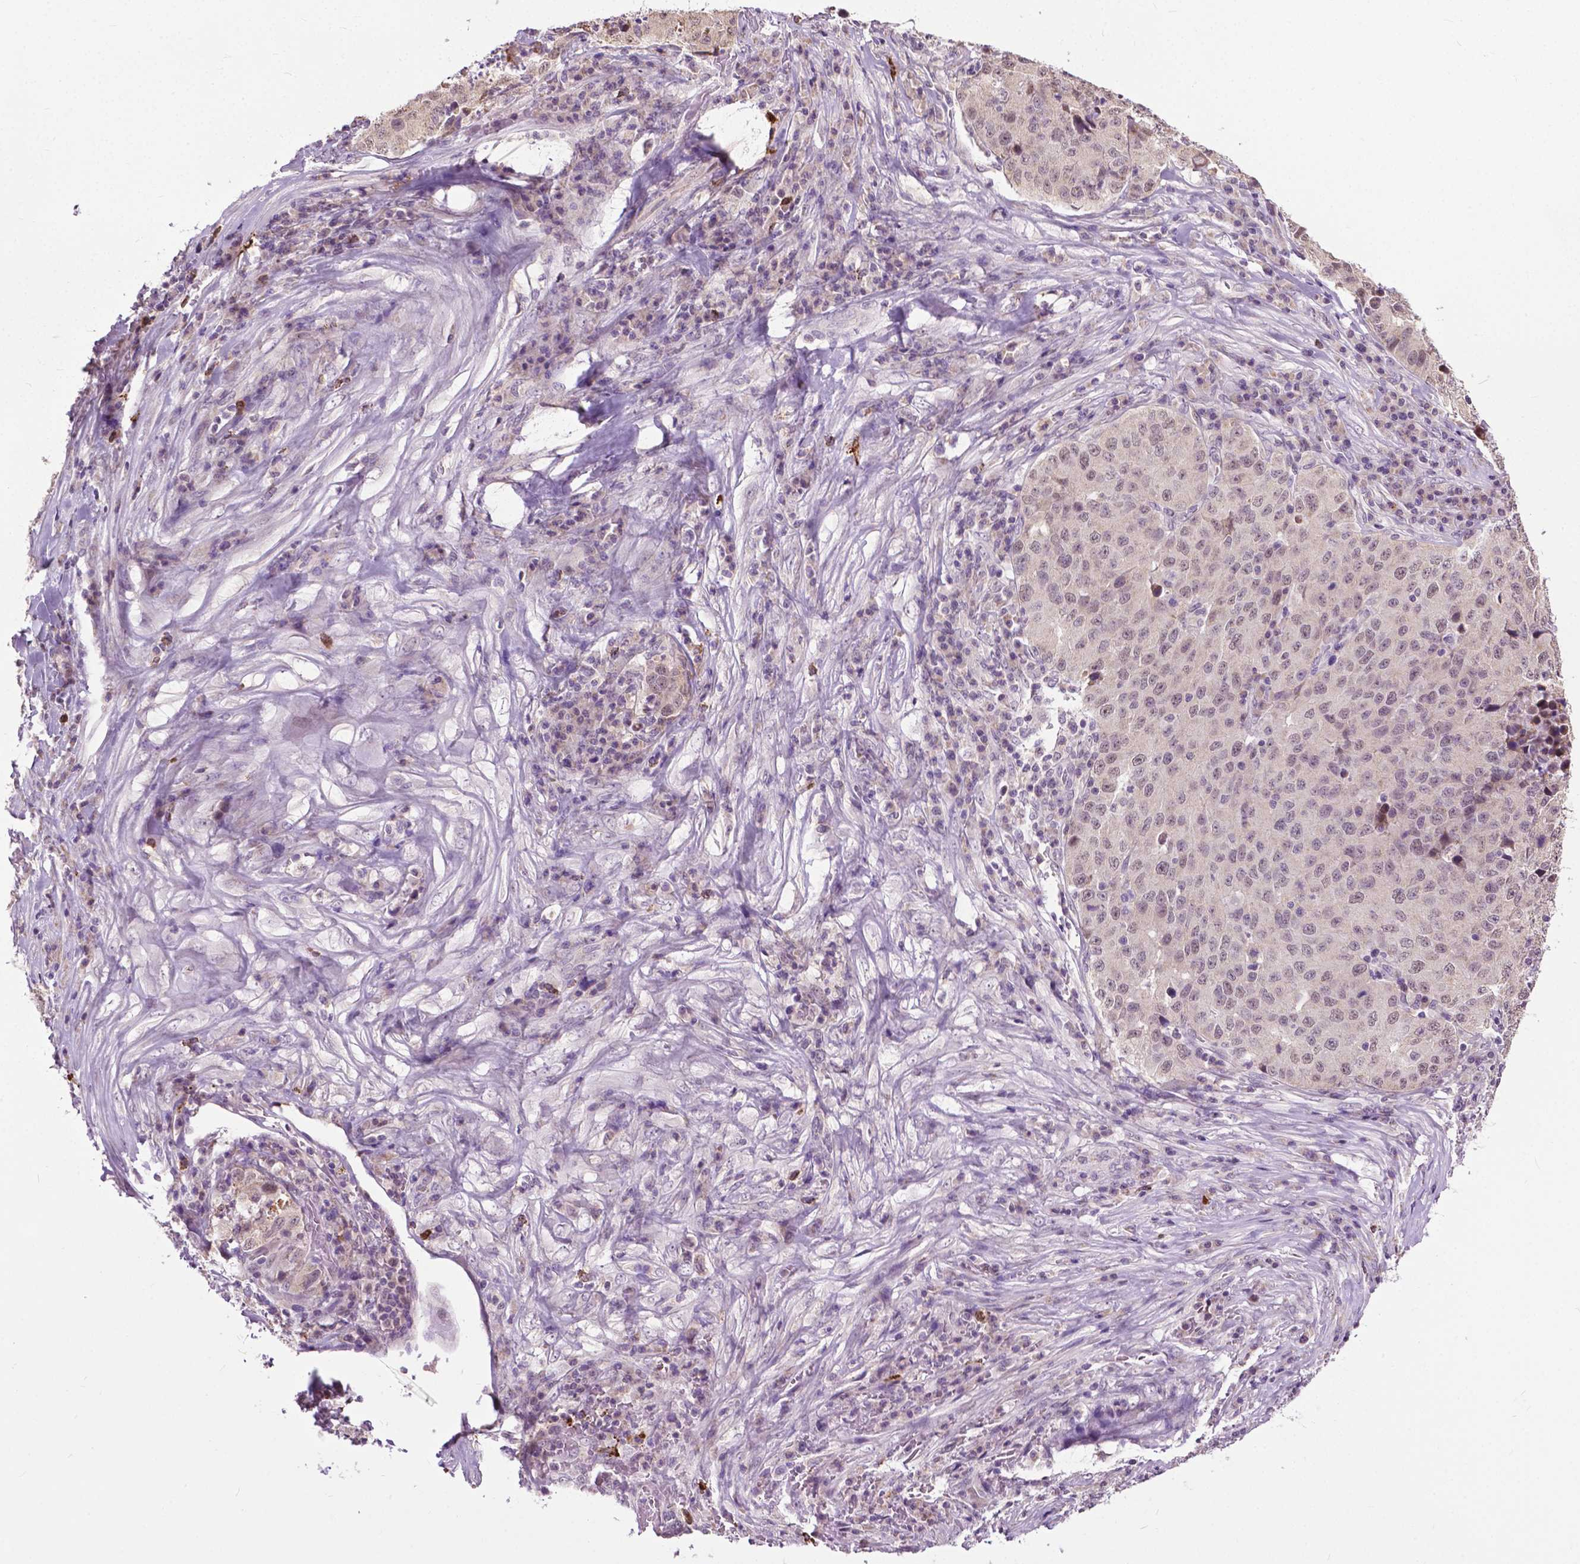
{"staining": {"intensity": "weak", "quantity": "25%-75%", "location": "nuclear"}, "tissue": "stomach cancer", "cell_type": "Tumor cells", "image_type": "cancer", "snomed": [{"axis": "morphology", "description": "Adenocarcinoma, NOS"}, {"axis": "topography", "description": "Stomach"}], "caption": "The immunohistochemical stain shows weak nuclear expression in tumor cells of stomach cancer (adenocarcinoma) tissue.", "gene": "TTC9B", "patient": {"sex": "male", "age": 71}}